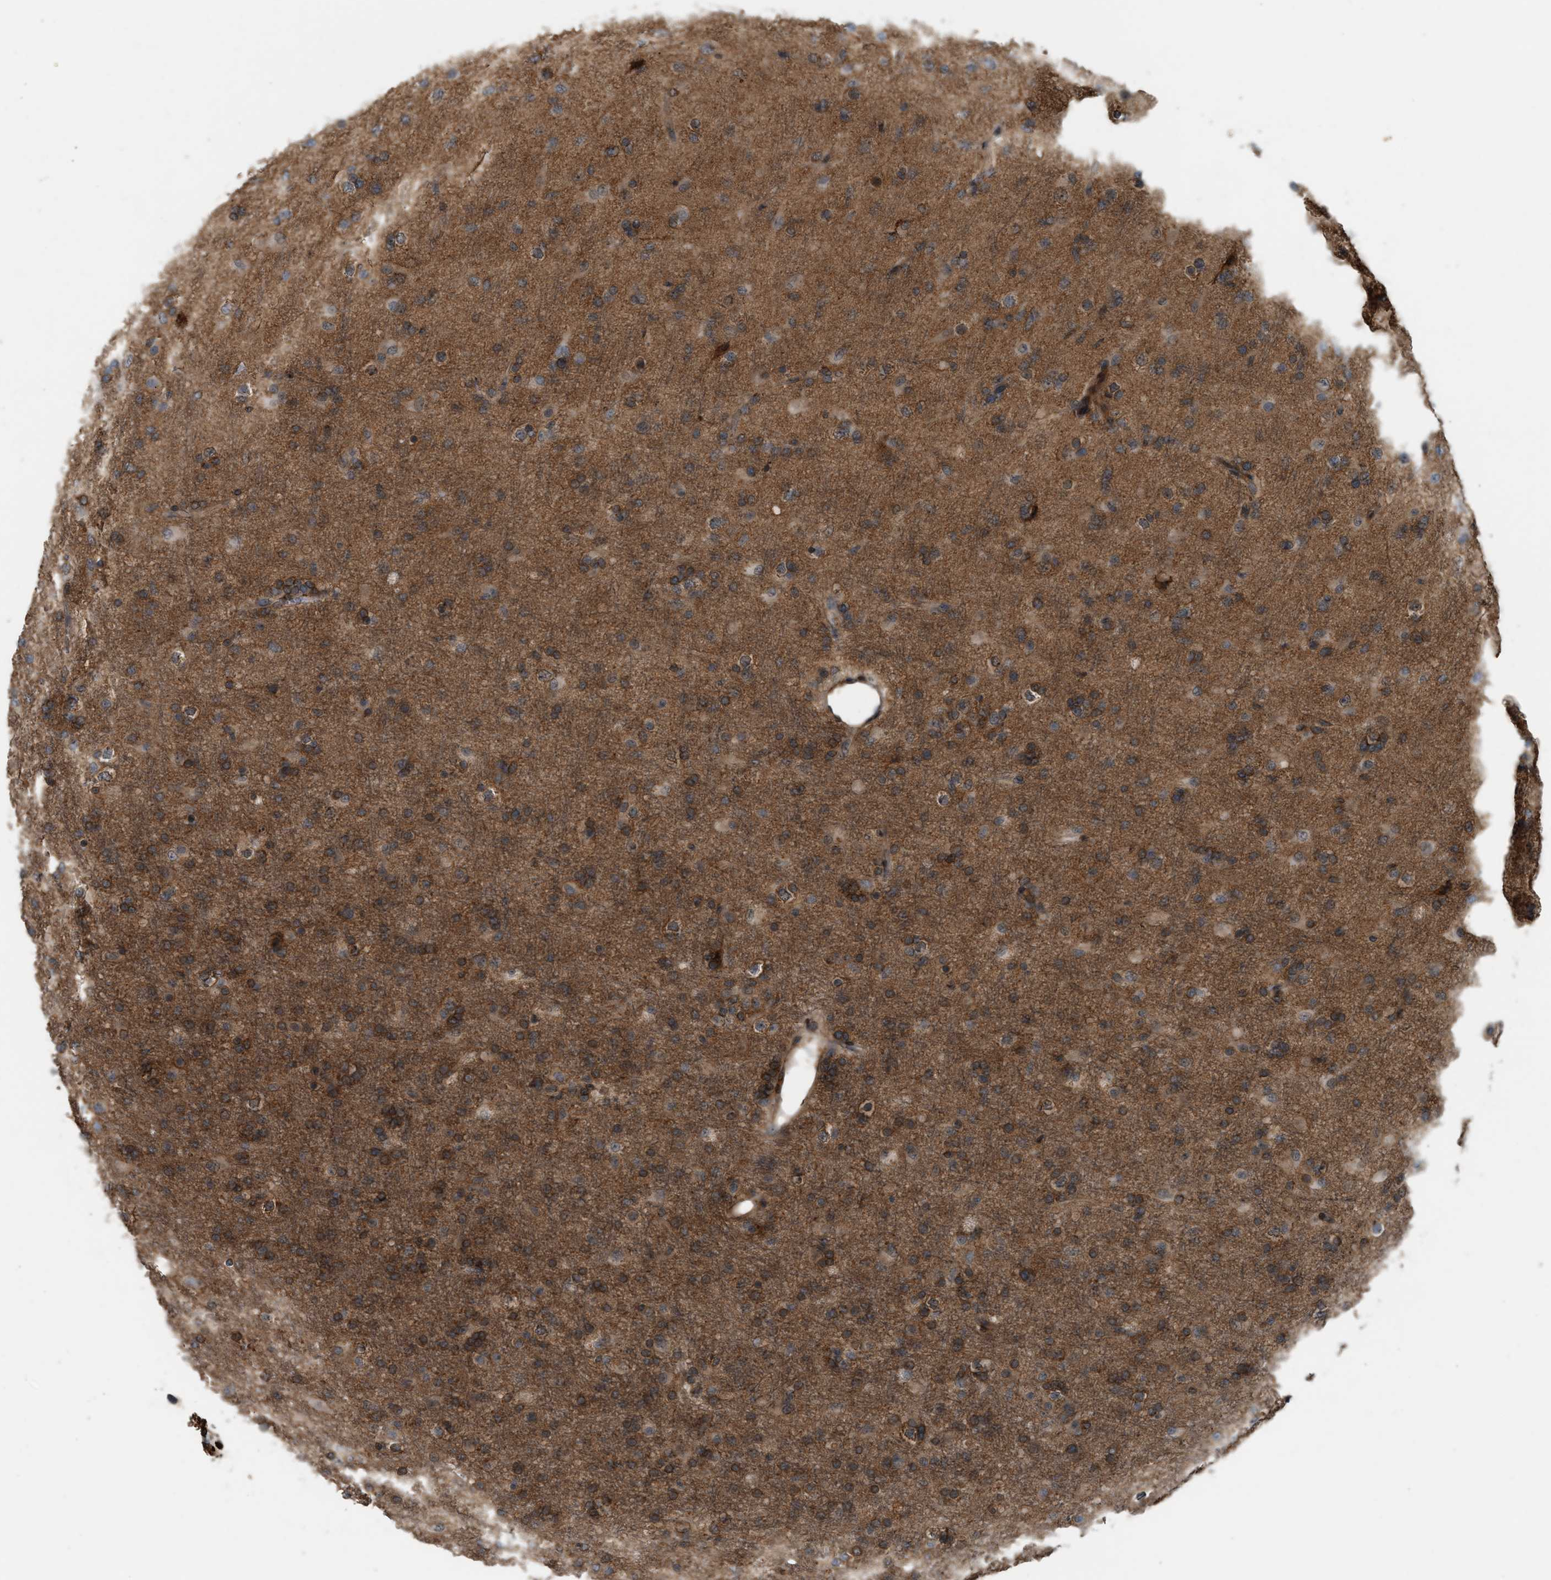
{"staining": {"intensity": "moderate", "quantity": ">75%", "location": "cytoplasmic/membranous"}, "tissue": "glioma", "cell_type": "Tumor cells", "image_type": "cancer", "snomed": [{"axis": "morphology", "description": "Glioma, malignant, Low grade"}, {"axis": "topography", "description": "Brain"}], "caption": "Brown immunohistochemical staining in glioma exhibits moderate cytoplasmic/membranous staining in about >75% of tumor cells.", "gene": "BAIAP2L1", "patient": {"sex": "male", "age": 65}}